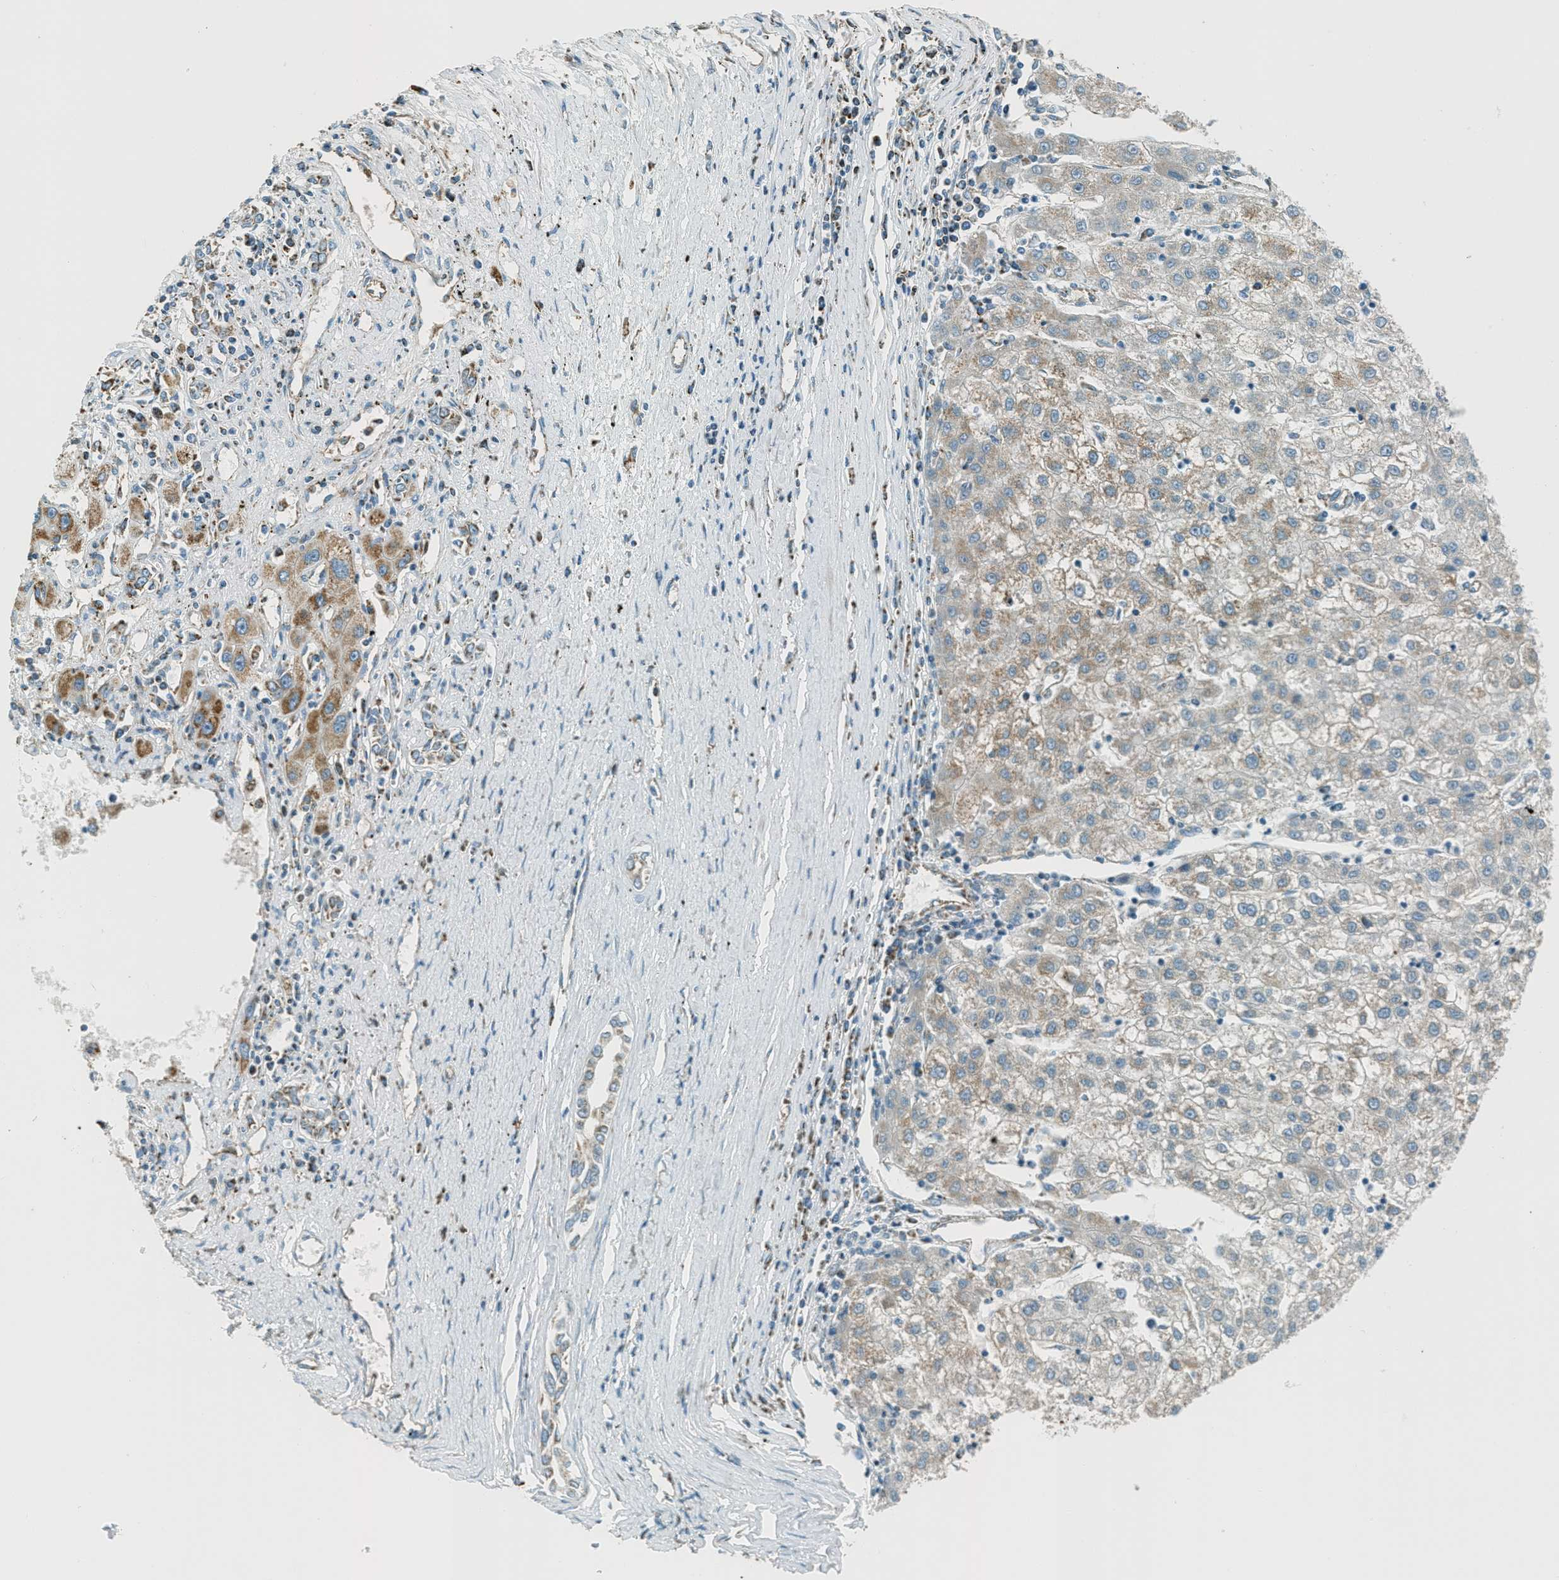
{"staining": {"intensity": "weak", "quantity": "<25%", "location": "cytoplasmic/membranous"}, "tissue": "liver cancer", "cell_type": "Tumor cells", "image_type": "cancer", "snomed": [{"axis": "morphology", "description": "Carcinoma, Hepatocellular, NOS"}, {"axis": "topography", "description": "Liver"}], "caption": "DAB immunohistochemical staining of human hepatocellular carcinoma (liver) reveals no significant staining in tumor cells. The staining was performed using DAB to visualize the protein expression in brown, while the nuclei were stained in blue with hematoxylin (Magnification: 20x).", "gene": "CHST15", "patient": {"sex": "male", "age": 72}}